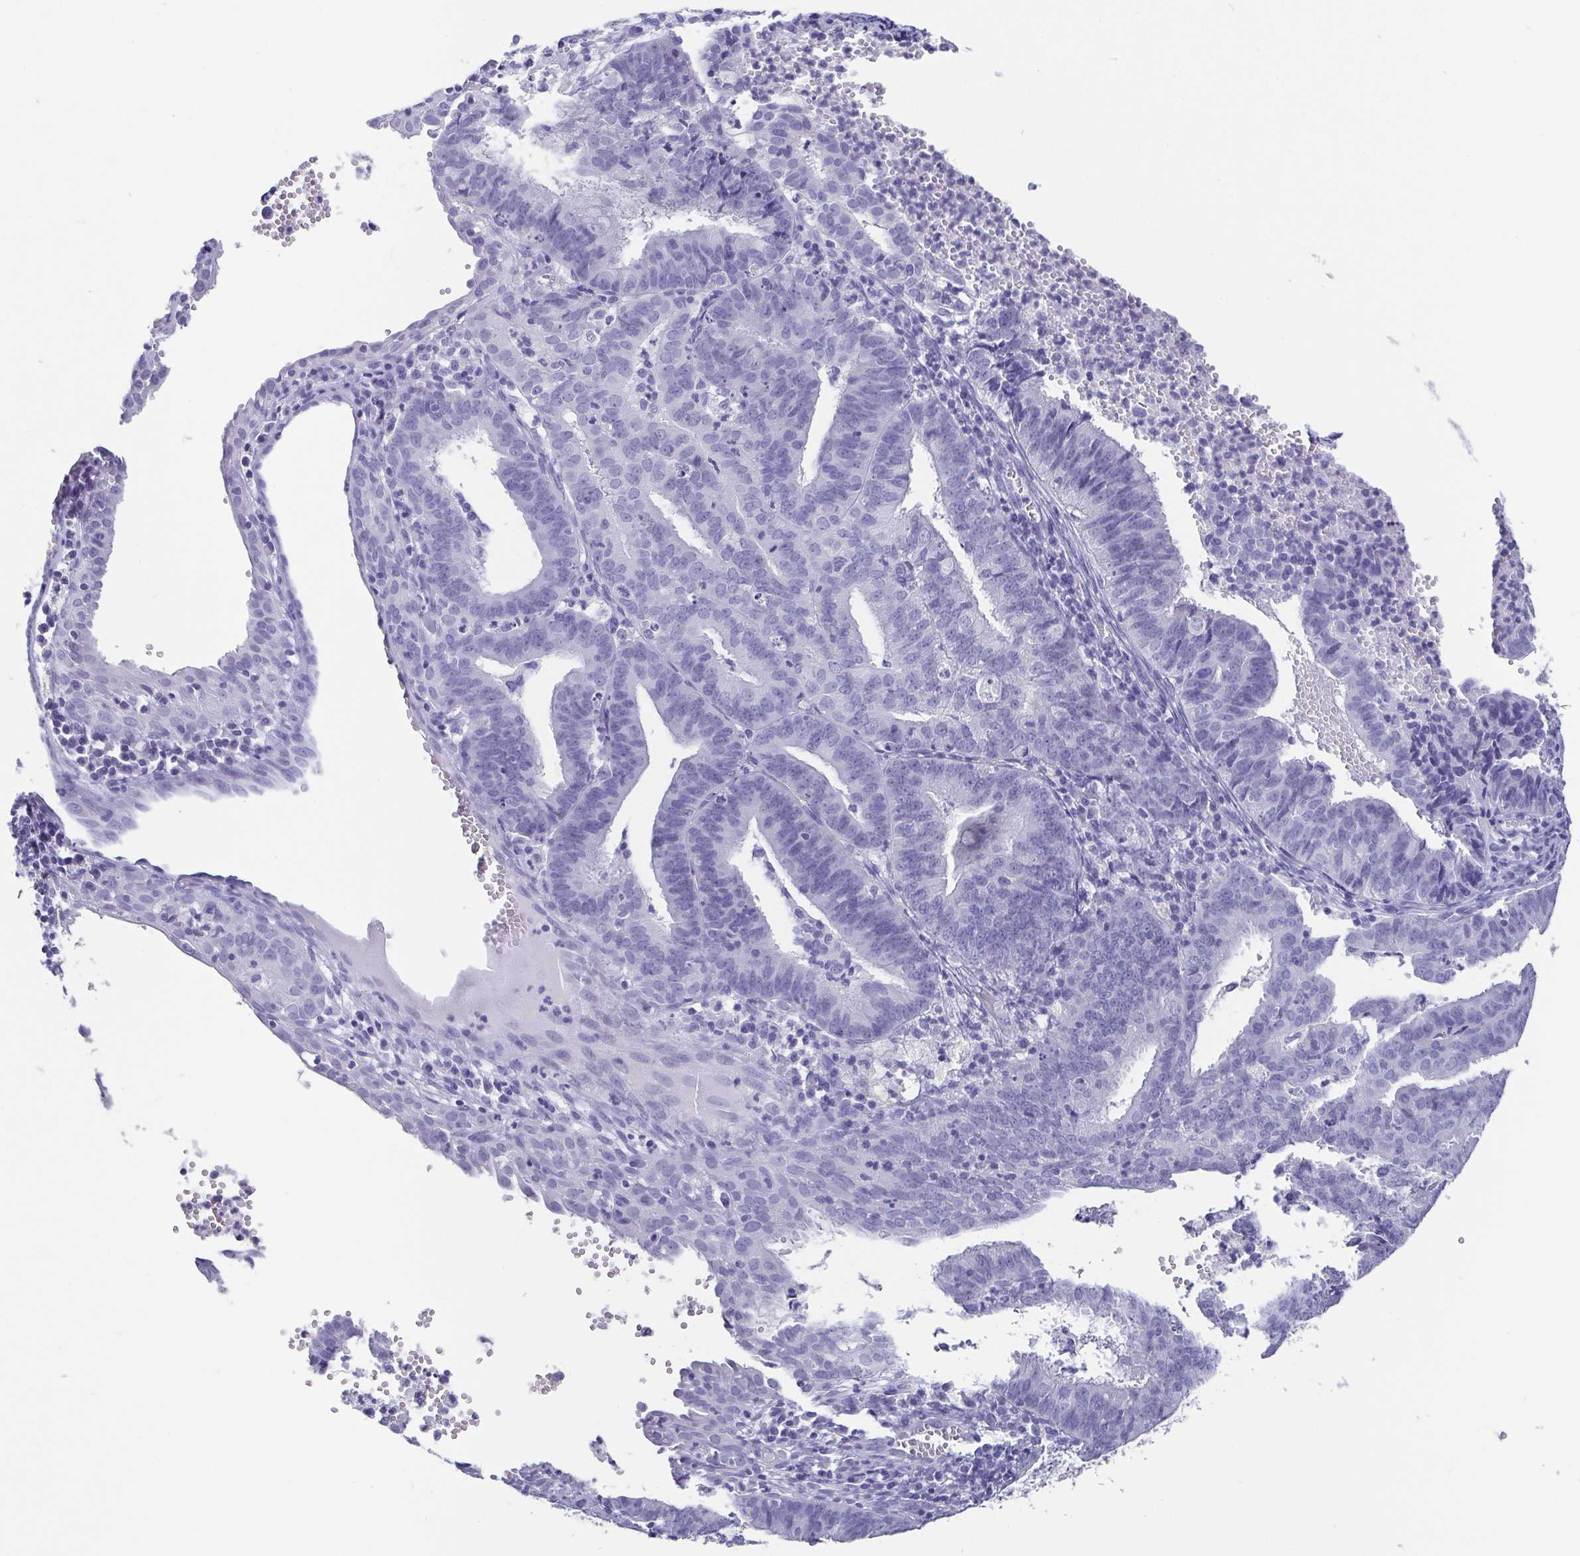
{"staining": {"intensity": "negative", "quantity": "none", "location": "none"}, "tissue": "endometrial cancer", "cell_type": "Tumor cells", "image_type": "cancer", "snomed": [{"axis": "morphology", "description": "Adenocarcinoma, NOS"}, {"axis": "topography", "description": "Endometrium"}], "caption": "Micrograph shows no significant protein positivity in tumor cells of endometrial cancer (adenocarcinoma).", "gene": "SCGN", "patient": {"sex": "female", "age": 73}}